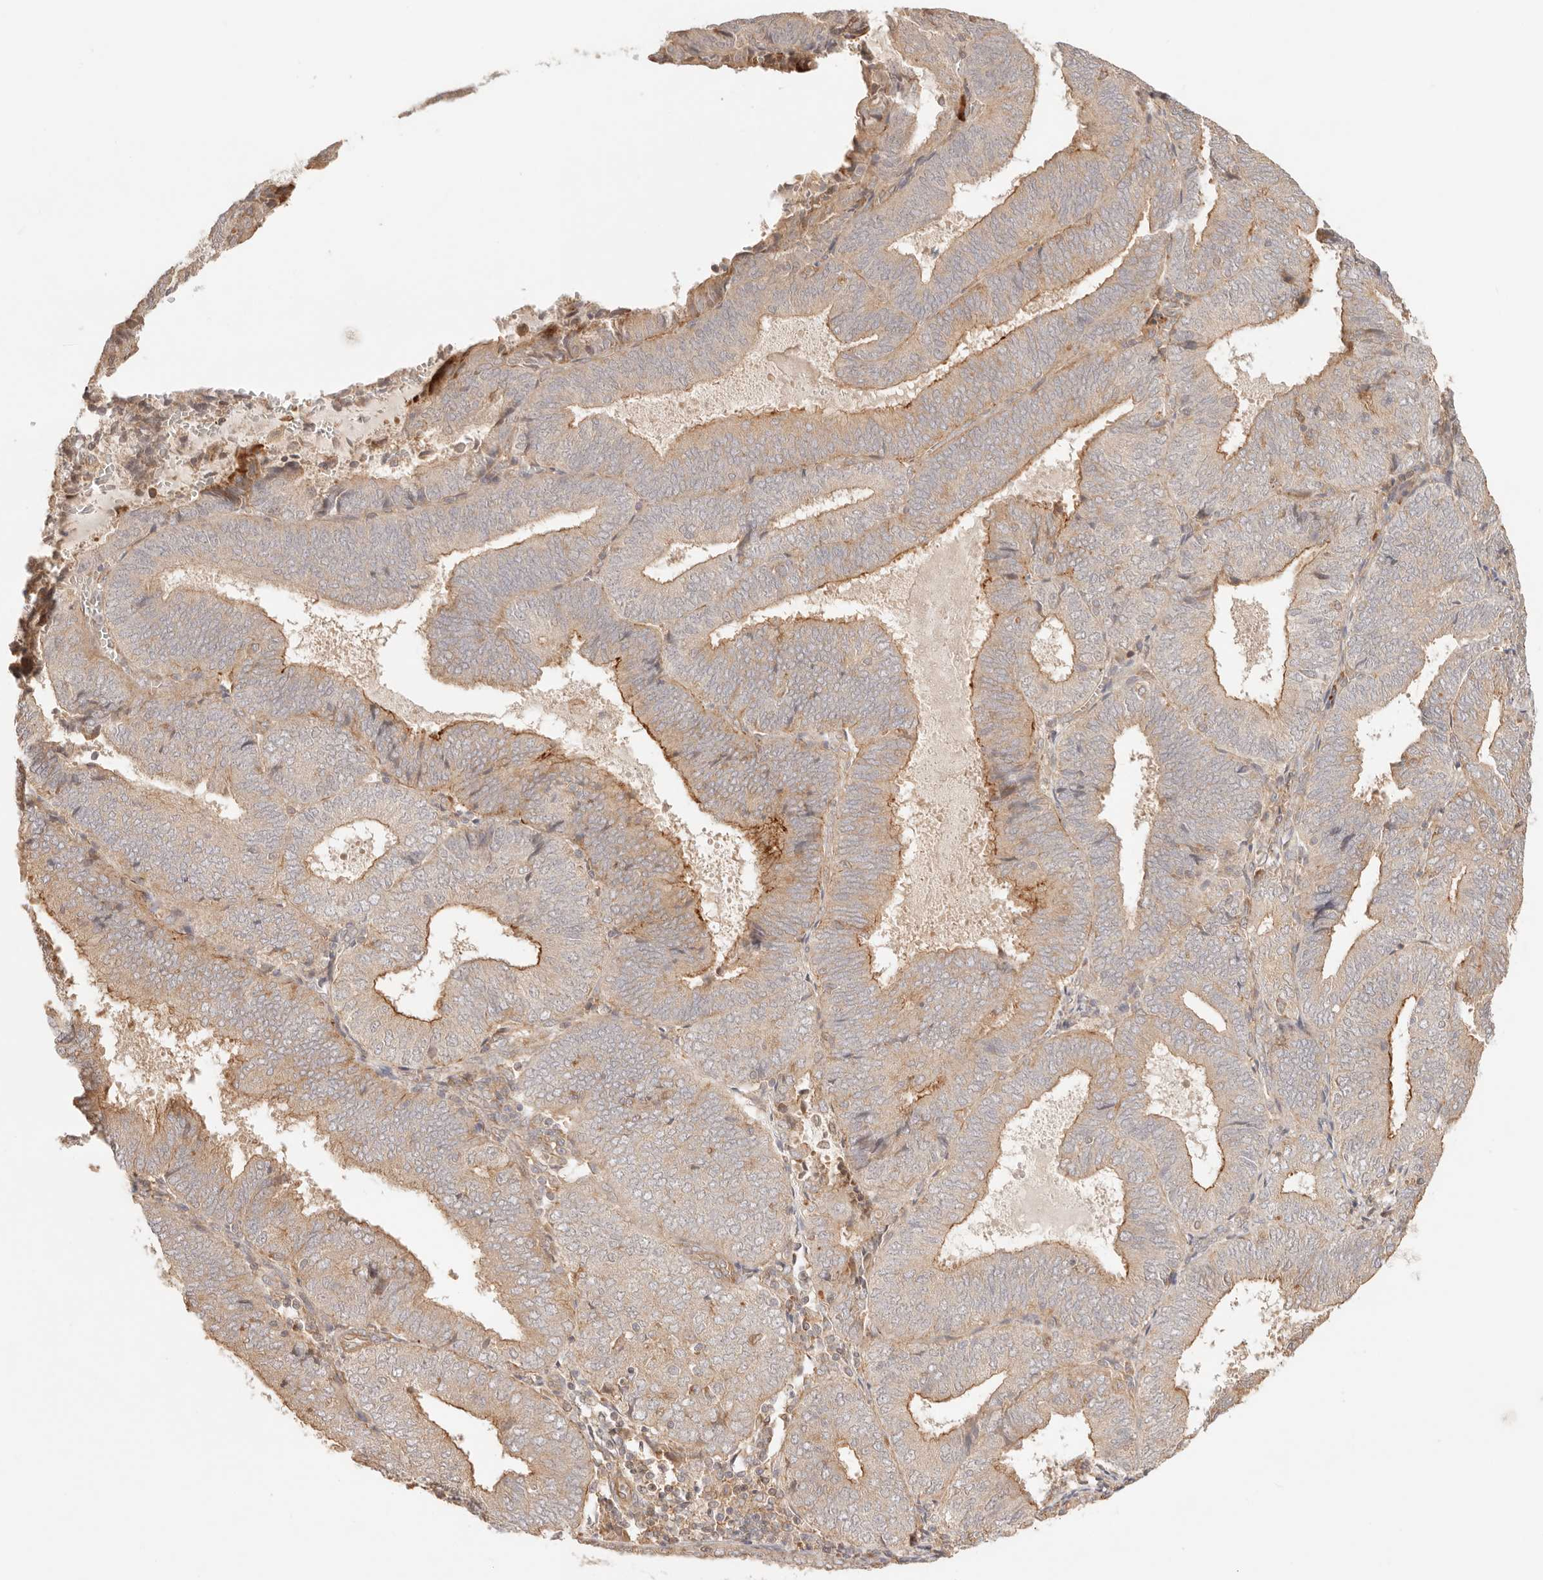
{"staining": {"intensity": "weak", "quantity": ">75%", "location": "cytoplasmic/membranous"}, "tissue": "endometrial cancer", "cell_type": "Tumor cells", "image_type": "cancer", "snomed": [{"axis": "morphology", "description": "Adenocarcinoma, NOS"}, {"axis": "topography", "description": "Endometrium"}], "caption": "Protein expression analysis of endometrial adenocarcinoma exhibits weak cytoplasmic/membranous expression in about >75% of tumor cells.", "gene": "IL1R2", "patient": {"sex": "female", "age": 81}}